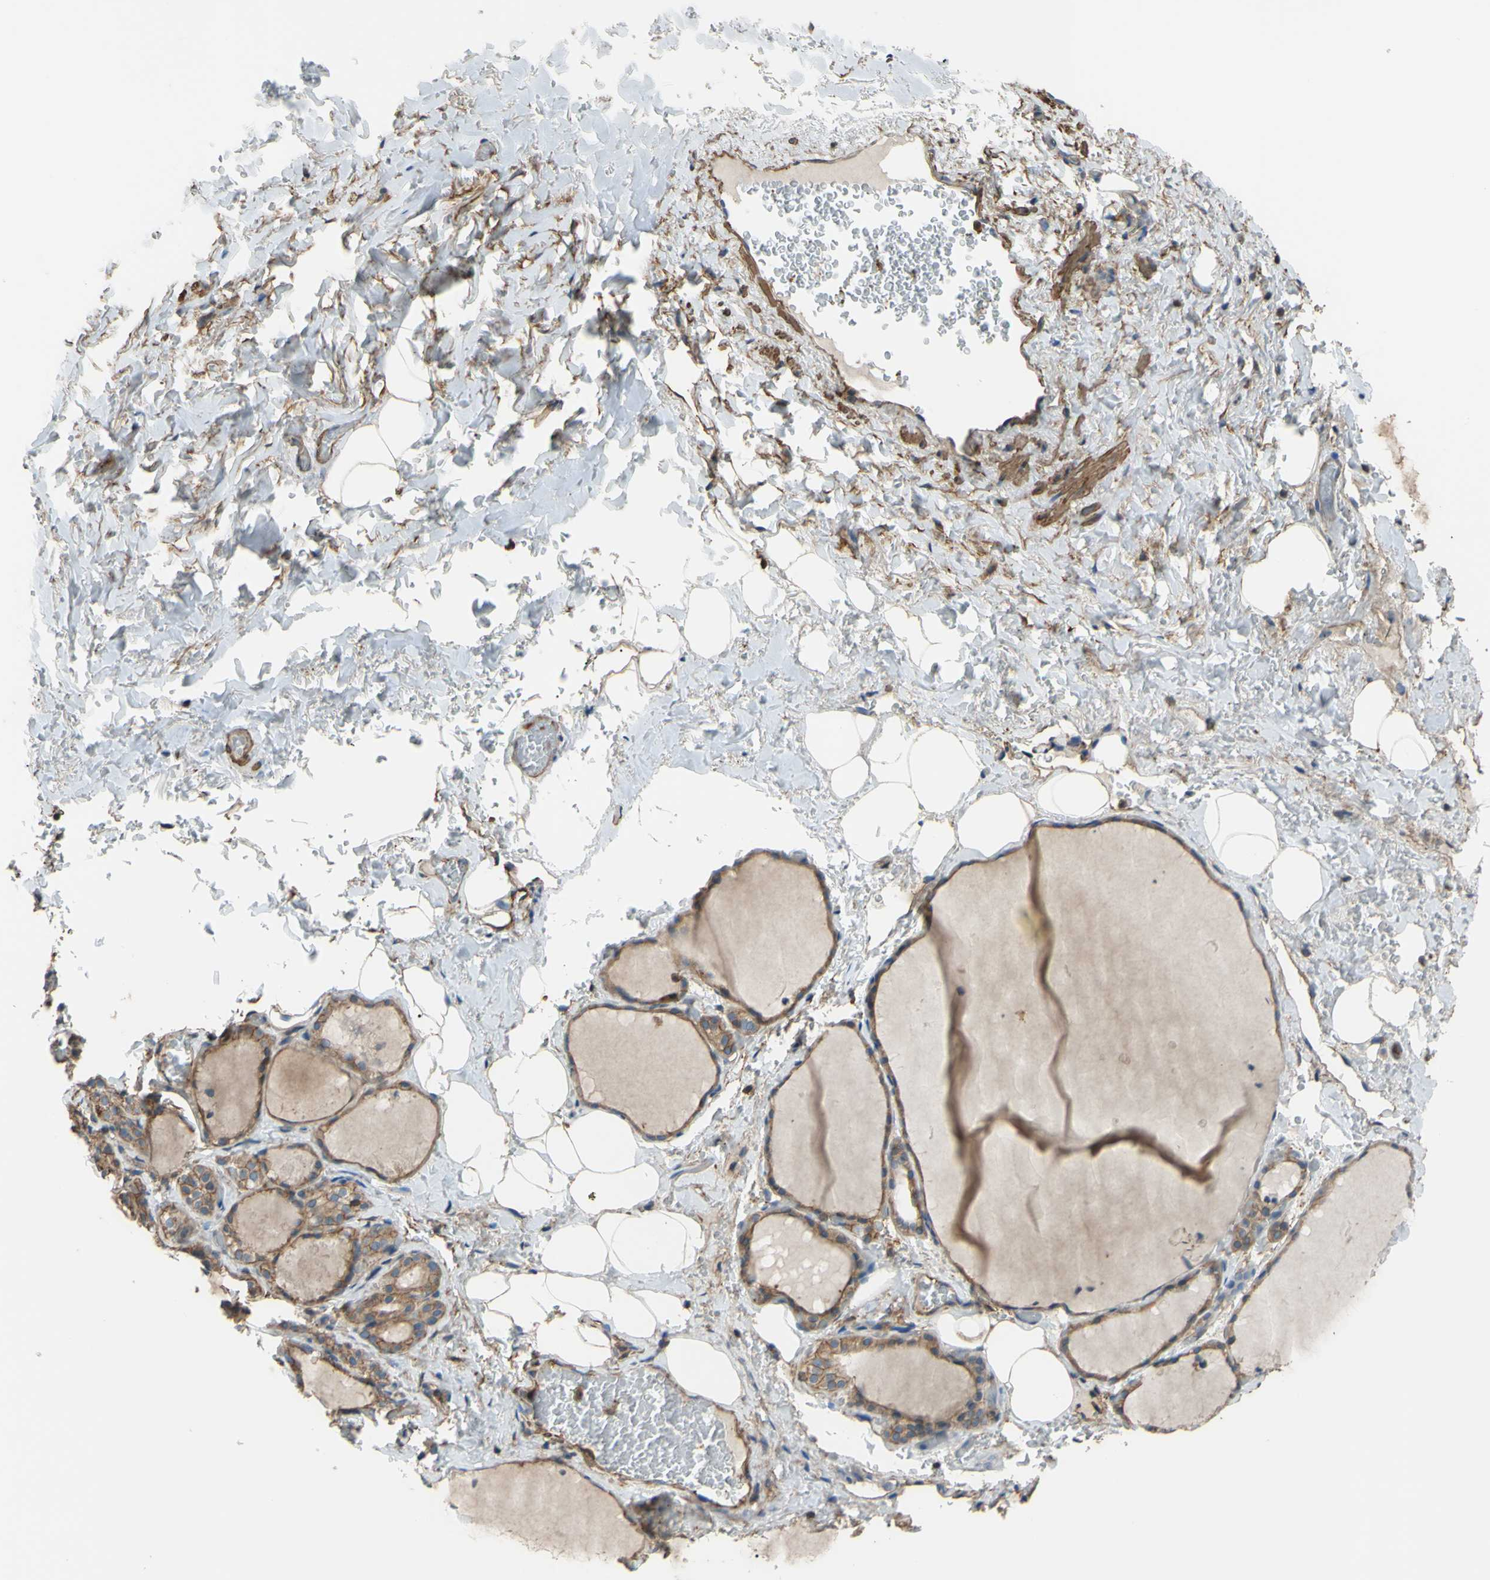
{"staining": {"intensity": "moderate", "quantity": ">75%", "location": "cytoplasmic/membranous"}, "tissue": "thyroid gland", "cell_type": "Glandular cells", "image_type": "normal", "snomed": [{"axis": "morphology", "description": "Normal tissue, NOS"}, {"axis": "topography", "description": "Thyroid gland"}], "caption": "Glandular cells reveal medium levels of moderate cytoplasmic/membranous positivity in approximately >75% of cells in normal human thyroid gland.", "gene": "ADD3", "patient": {"sex": "male", "age": 61}}